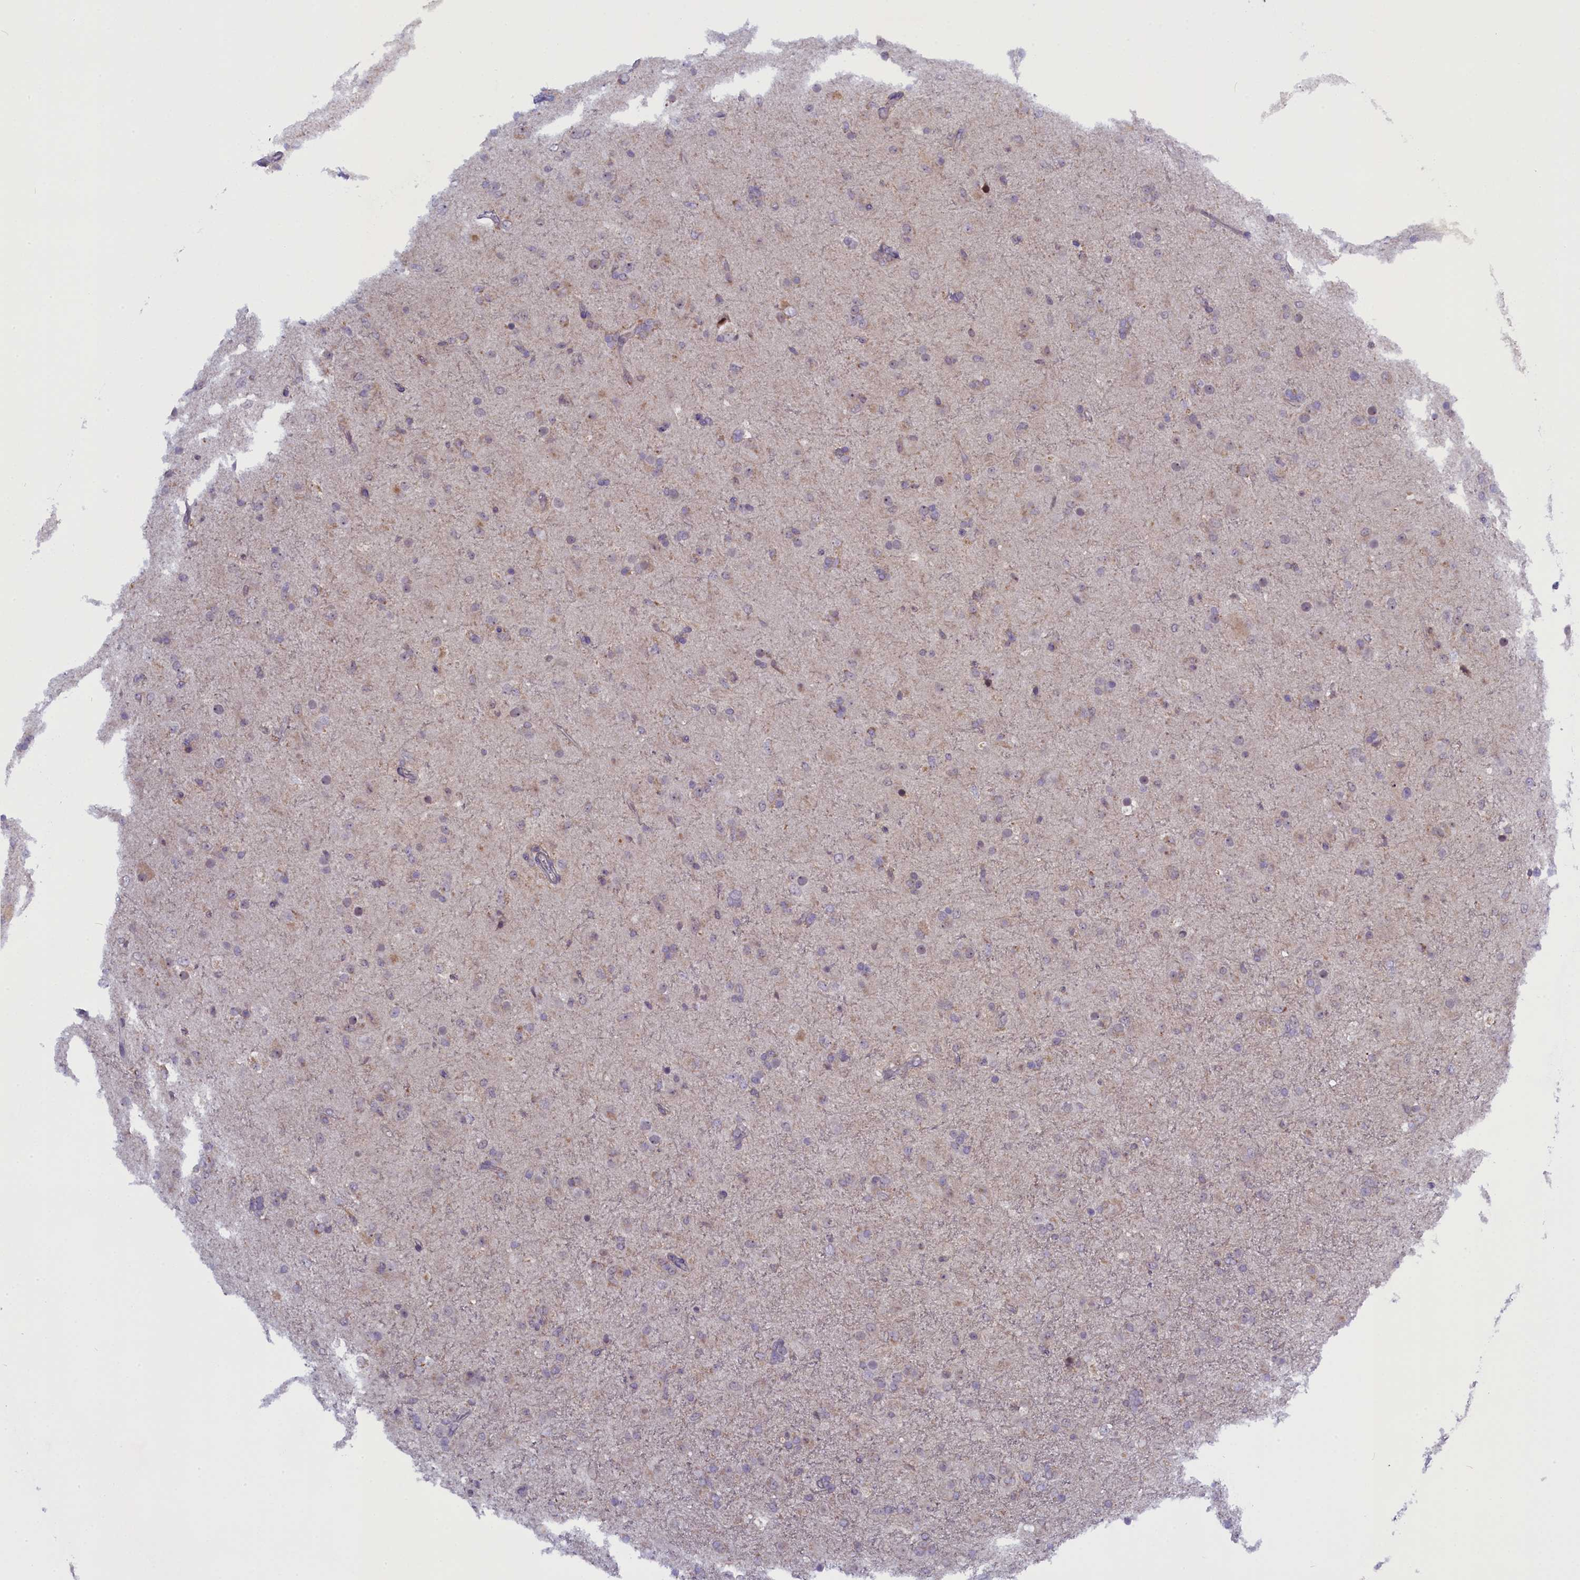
{"staining": {"intensity": "negative", "quantity": "none", "location": "none"}, "tissue": "glioma", "cell_type": "Tumor cells", "image_type": "cancer", "snomed": [{"axis": "morphology", "description": "Glioma, malignant, Low grade"}, {"axis": "topography", "description": "Brain"}], "caption": "Image shows no significant protein positivity in tumor cells of glioma.", "gene": "CCL23", "patient": {"sex": "male", "age": 65}}